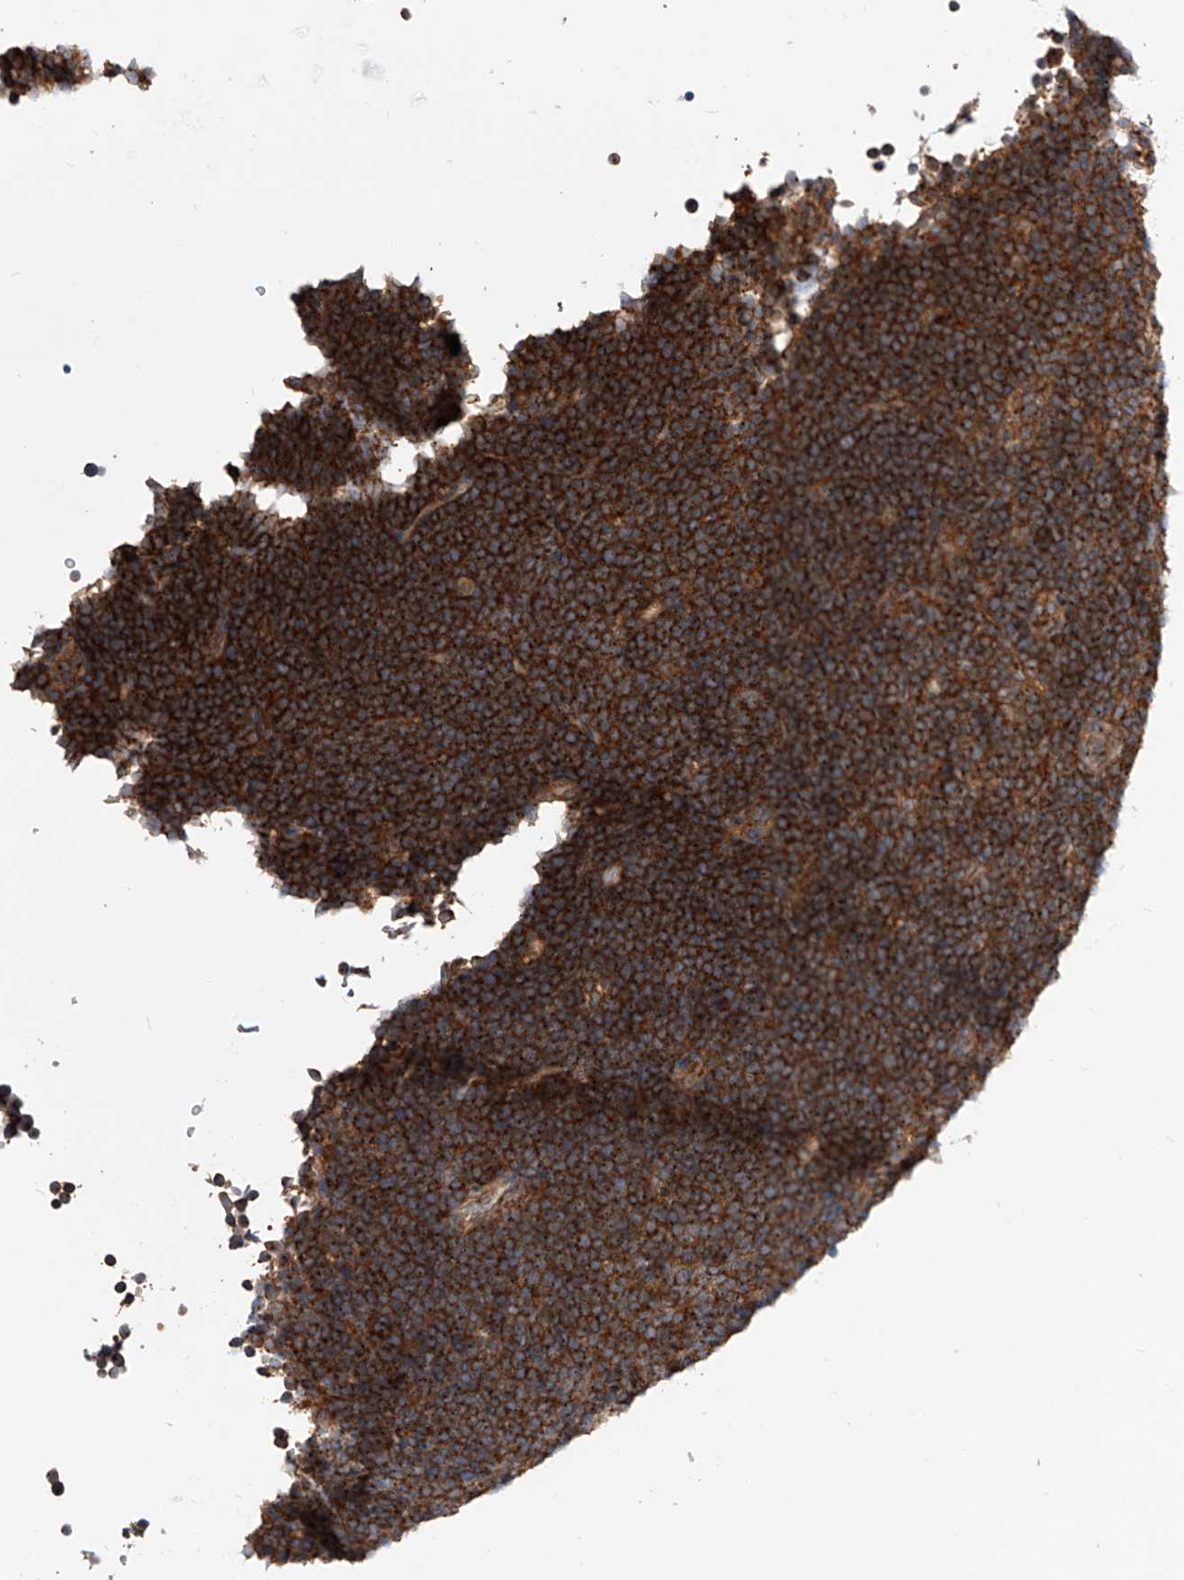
{"staining": {"intensity": "strong", "quantity": ">75%", "location": "cytoplasmic/membranous"}, "tissue": "lymphoma", "cell_type": "Tumor cells", "image_type": "cancer", "snomed": [{"axis": "morphology", "description": "Malignant lymphoma, non-Hodgkin's type, High grade"}, {"axis": "topography", "description": "Lymph node"}], "caption": "DAB (3,3'-diaminobenzidine) immunohistochemical staining of human high-grade malignant lymphoma, non-Hodgkin's type reveals strong cytoplasmic/membranous protein expression in approximately >75% of tumor cells.", "gene": "CFAP410", "patient": {"sex": "male", "age": 13}}